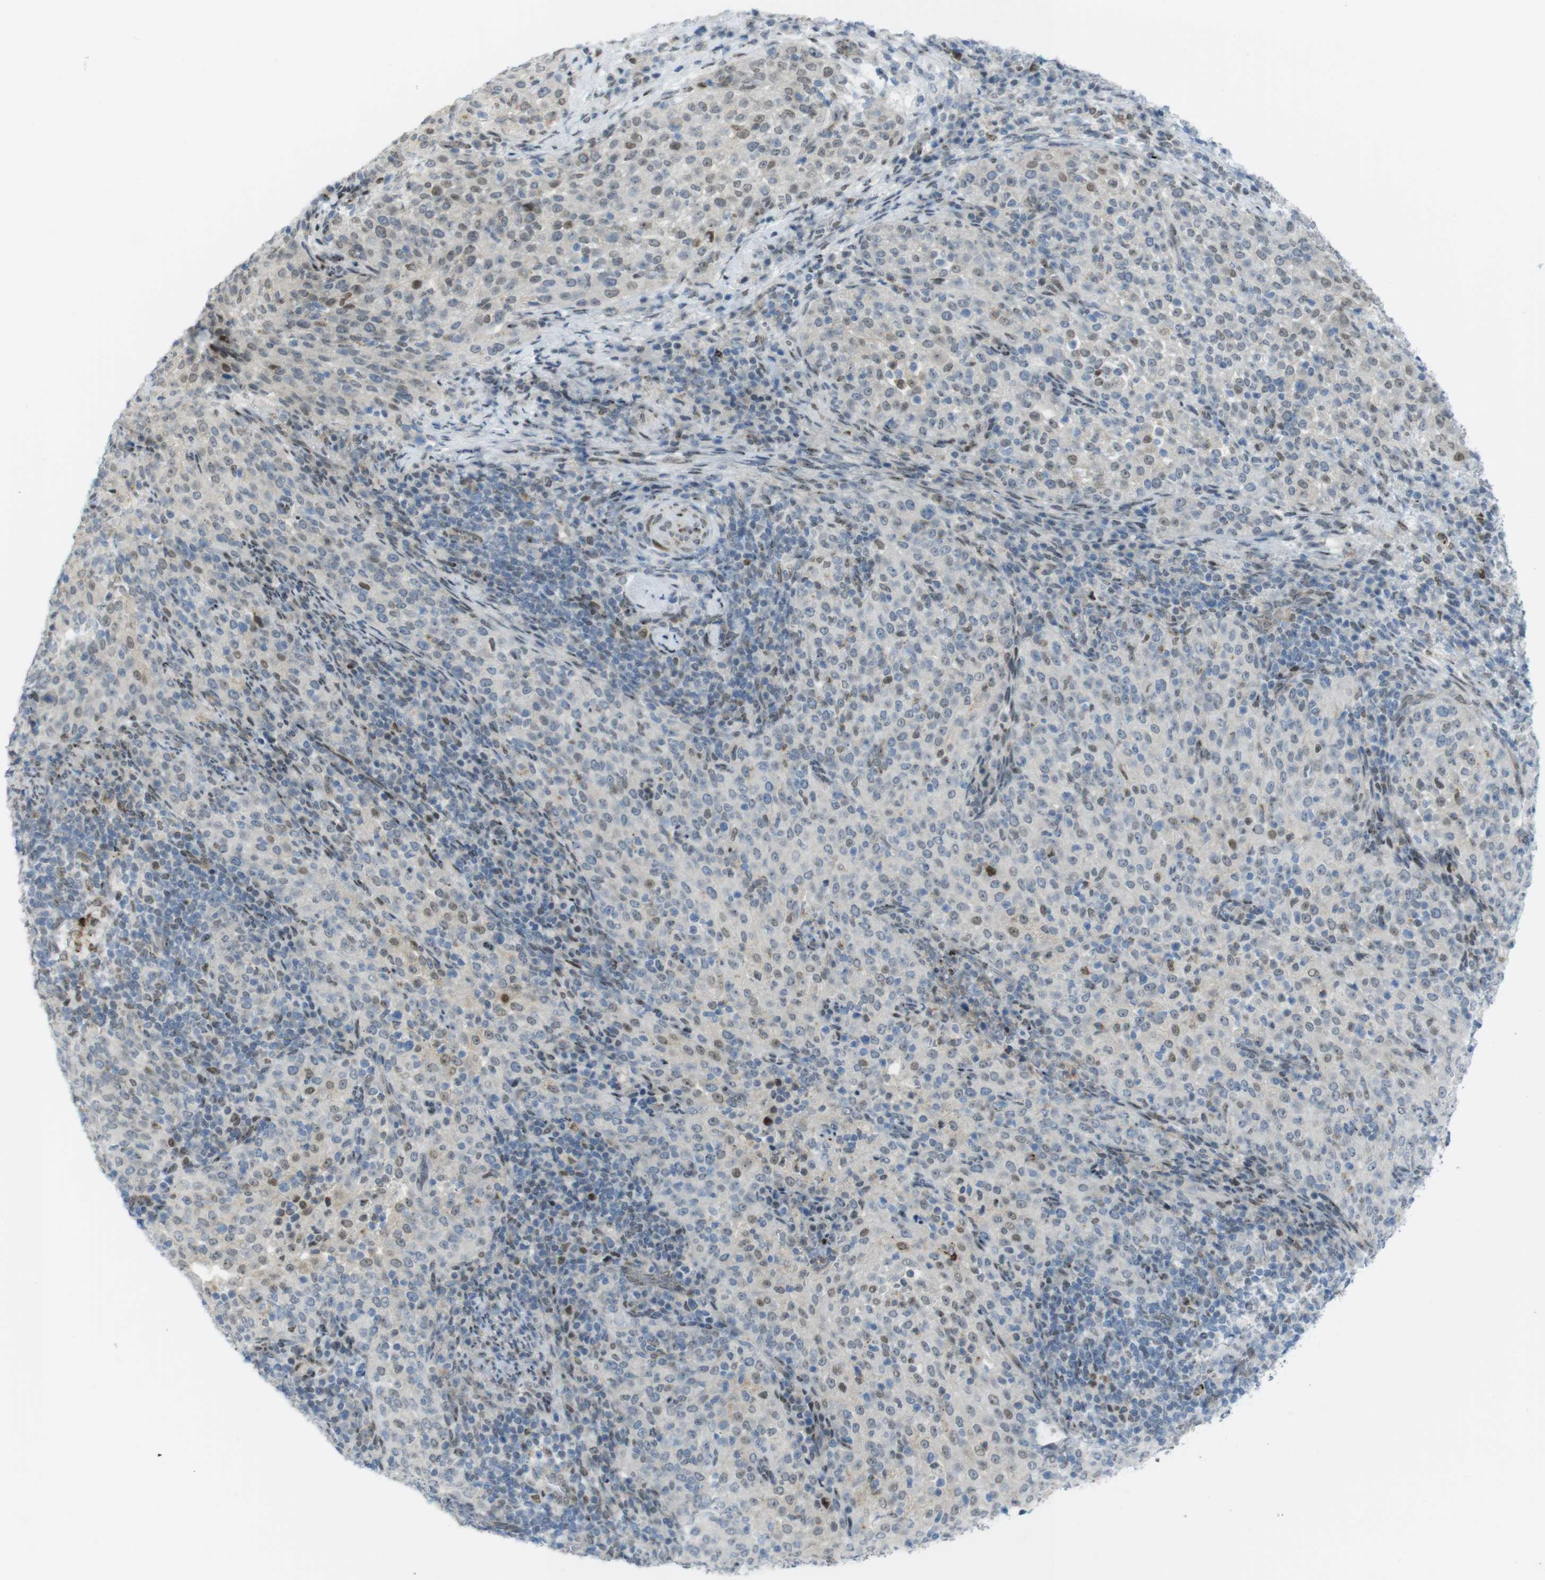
{"staining": {"intensity": "strong", "quantity": "<25%", "location": "cytoplasmic/membranous,nuclear"}, "tissue": "cervical cancer", "cell_type": "Tumor cells", "image_type": "cancer", "snomed": [{"axis": "morphology", "description": "Squamous cell carcinoma, NOS"}, {"axis": "topography", "description": "Cervix"}], "caption": "Protein analysis of cervical cancer (squamous cell carcinoma) tissue exhibits strong cytoplasmic/membranous and nuclear expression in approximately <25% of tumor cells. (brown staining indicates protein expression, while blue staining denotes nuclei).", "gene": "UBB", "patient": {"sex": "female", "age": 51}}